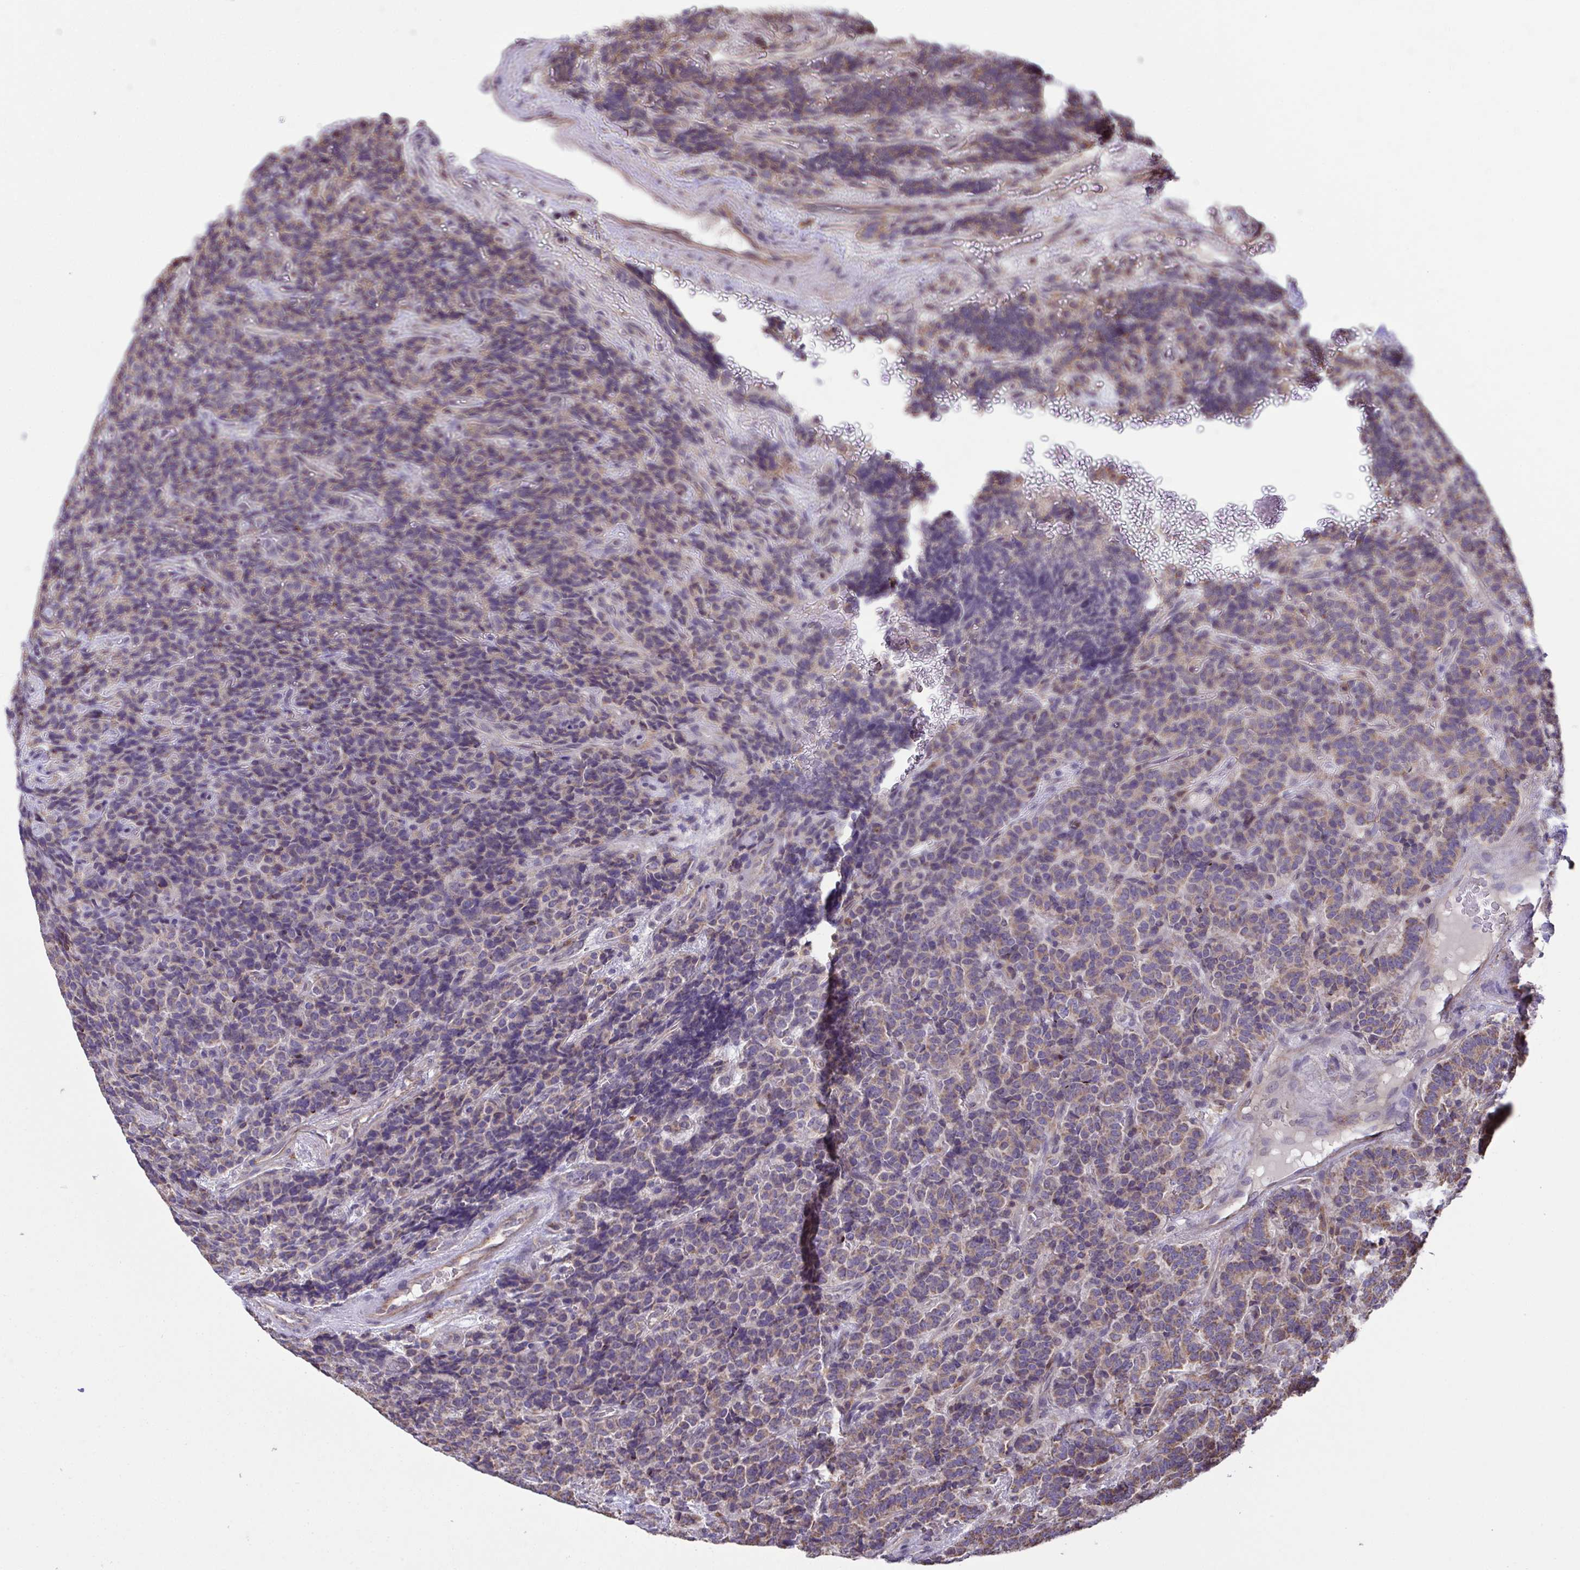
{"staining": {"intensity": "weak", "quantity": "25%-75%", "location": "cytoplasmic/membranous"}, "tissue": "carcinoid", "cell_type": "Tumor cells", "image_type": "cancer", "snomed": [{"axis": "morphology", "description": "Carcinoid, malignant, NOS"}, {"axis": "topography", "description": "Pancreas"}], "caption": "Weak cytoplasmic/membranous staining for a protein is present in about 25%-75% of tumor cells of carcinoid using immunohistochemistry (IHC).", "gene": "PPM1H", "patient": {"sex": "male", "age": 36}}